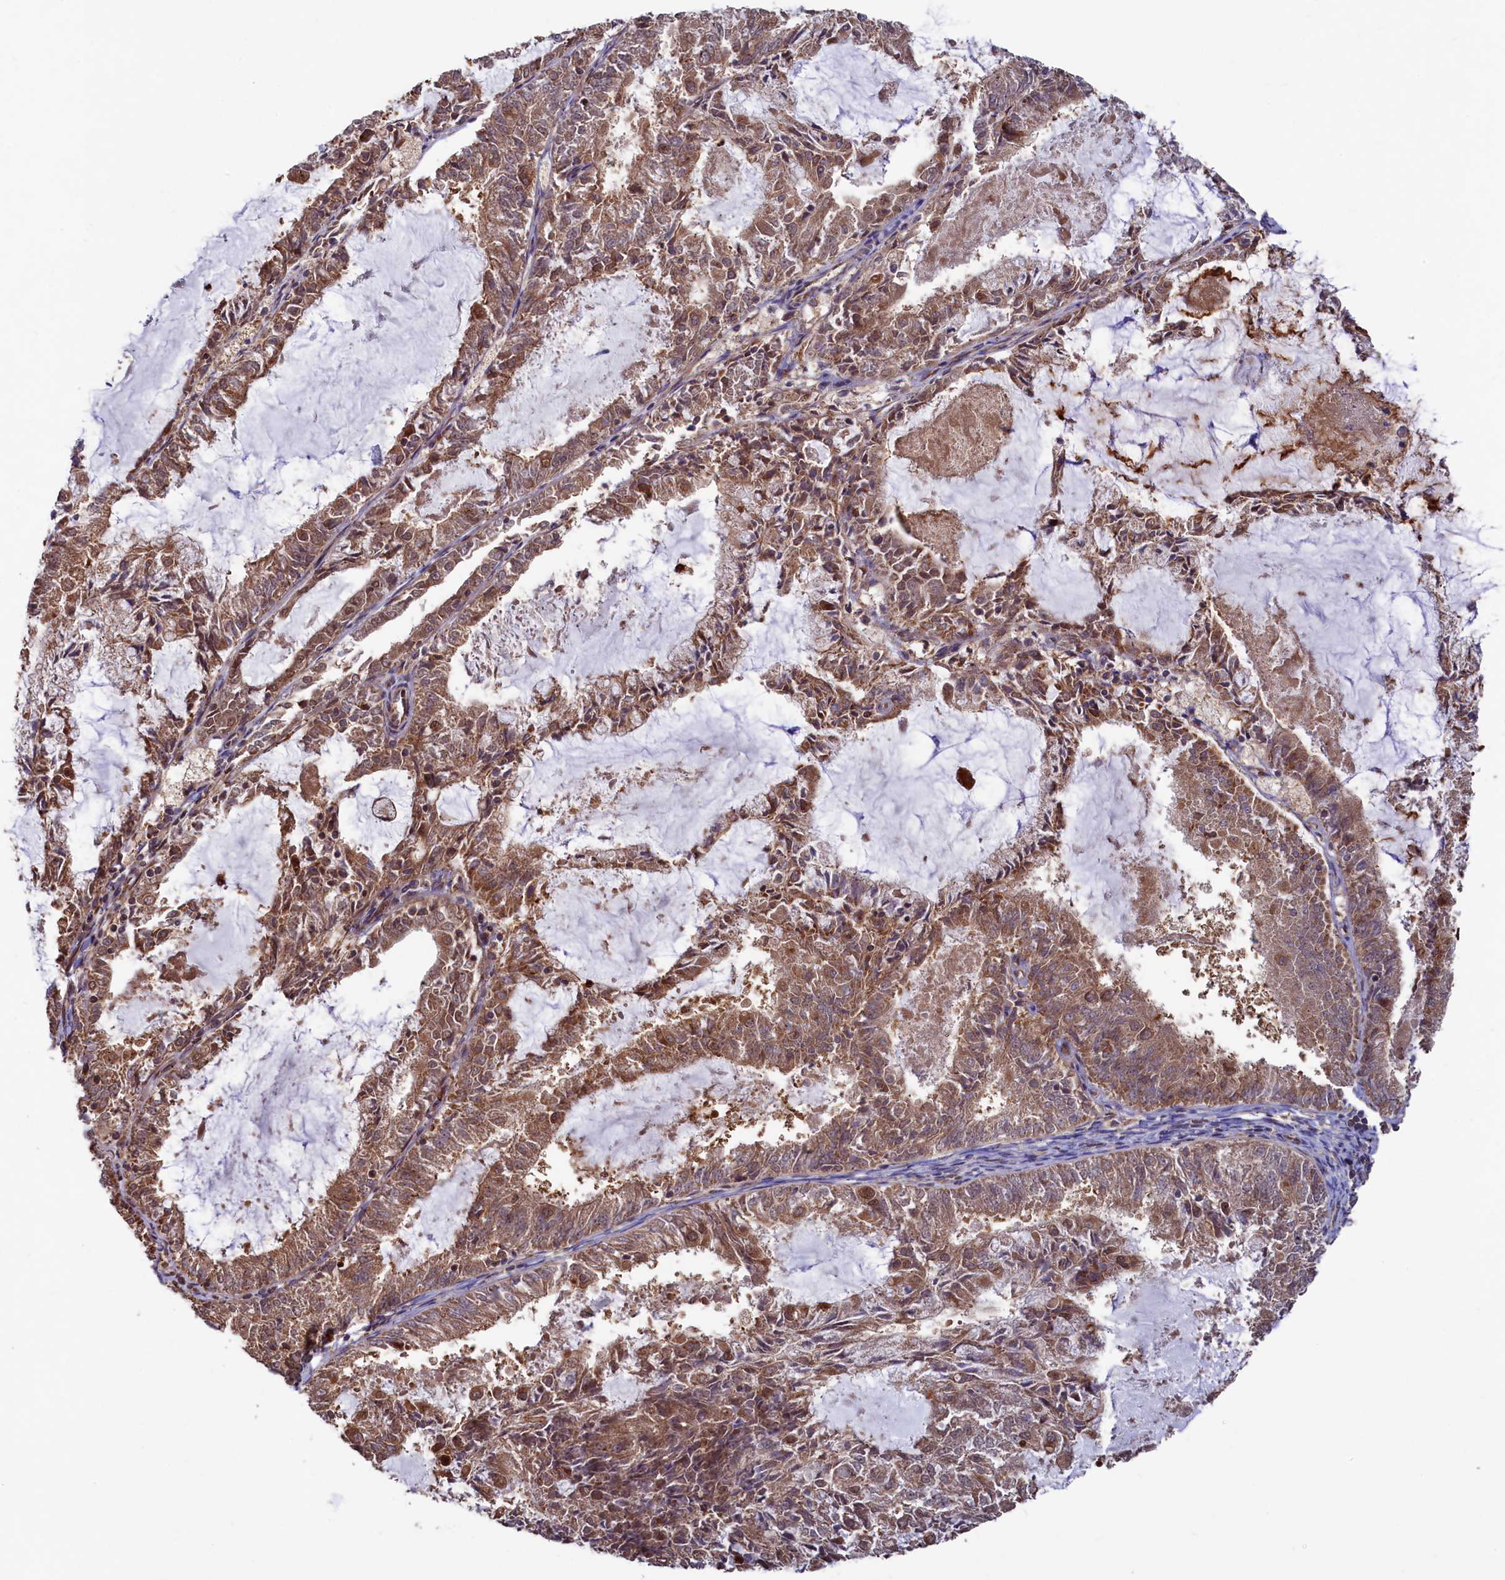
{"staining": {"intensity": "moderate", "quantity": ">75%", "location": "cytoplasmic/membranous,nuclear"}, "tissue": "endometrial cancer", "cell_type": "Tumor cells", "image_type": "cancer", "snomed": [{"axis": "morphology", "description": "Adenocarcinoma, NOS"}, {"axis": "topography", "description": "Endometrium"}], "caption": "Protein expression analysis of adenocarcinoma (endometrial) shows moderate cytoplasmic/membranous and nuclear positivity in about >75% of tumor cells.", "gene": "NAE1", "patient": {"sex": "female", "age": 57}}